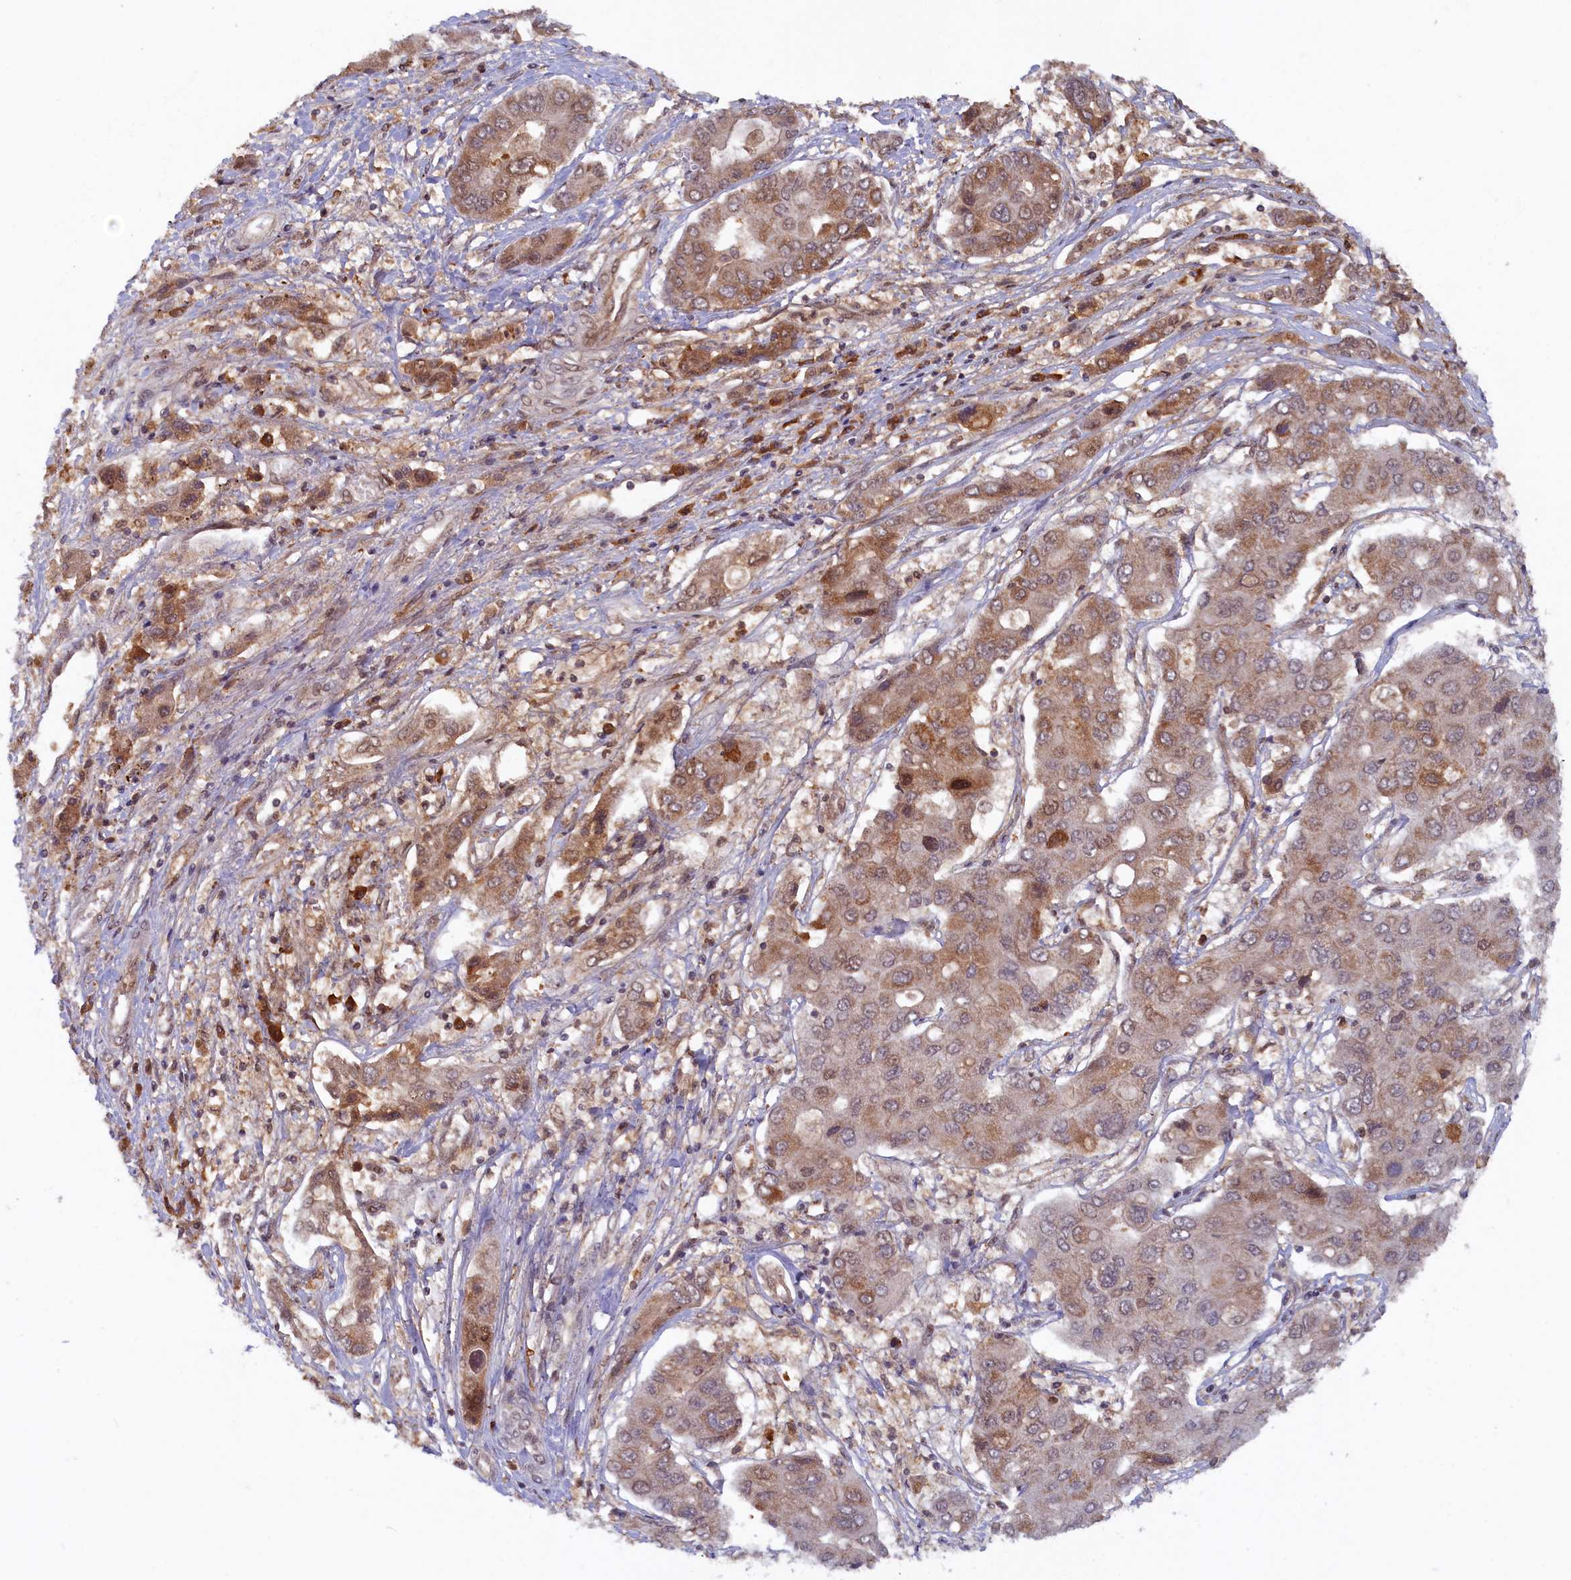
{"staining": {"intensity": "moderate", "quantity": "25%-75%", "location": "cytoplasmic/membranous"}, "tissue": "liver cancer", "cell_type": "Tumor cells", "image_type": "cancer", "snomed": [{"axis": "morphology", "description": "Cholangiocarcinoma"}, {"axis": "topography", "description": "Liver"}], "caption": "Moderate cytoplasmic/membranous positivity is present in approximately 25%-75% of tumor cells in liver cancer (cholangiocarcinoma). (DAB IHC with brightfield microscopy, high magnification).", "gene": "BRCA1", "patient": {"sex": "male", "age": 67}}